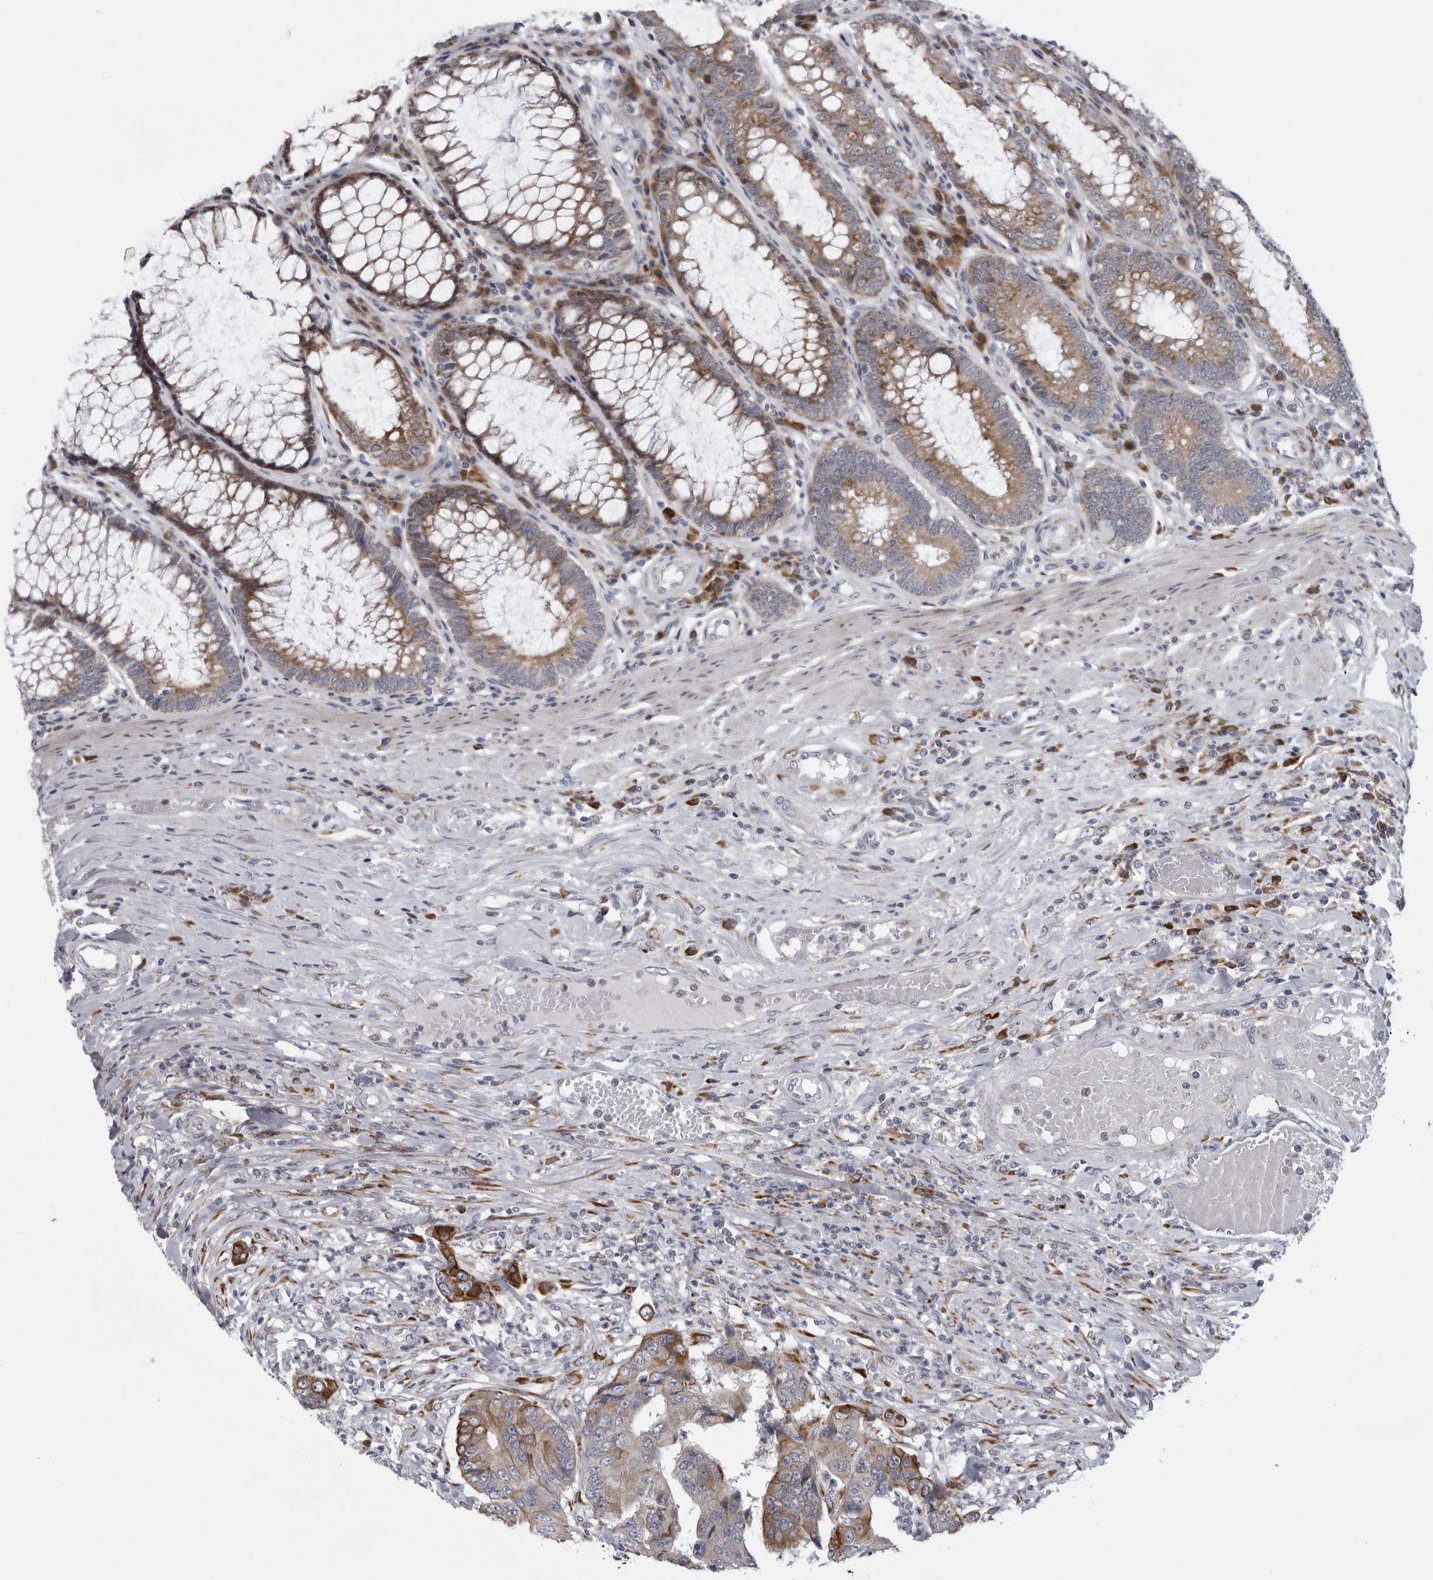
{"staining": {"intensity": "moderate", "quantity": "25%-75%", "location": "cytoplasmic/membranous"}, "tissue": "colorectal cancer", "cell_type": "Tumor cells", "image_type": "cancer", "snomed": [{"axis": "morphology", "description": "Adenocarcinoma, NOS"}, {"axis": "topography", "description": "Rectum"}], "caption": "Protein staining displays moderate cytoplasmic/membranous positivity in approximately 25%-75% of tumor cells in colorectal cancer.", "gene": "USP24", "patient": {"sex": "male", "age": 84}}